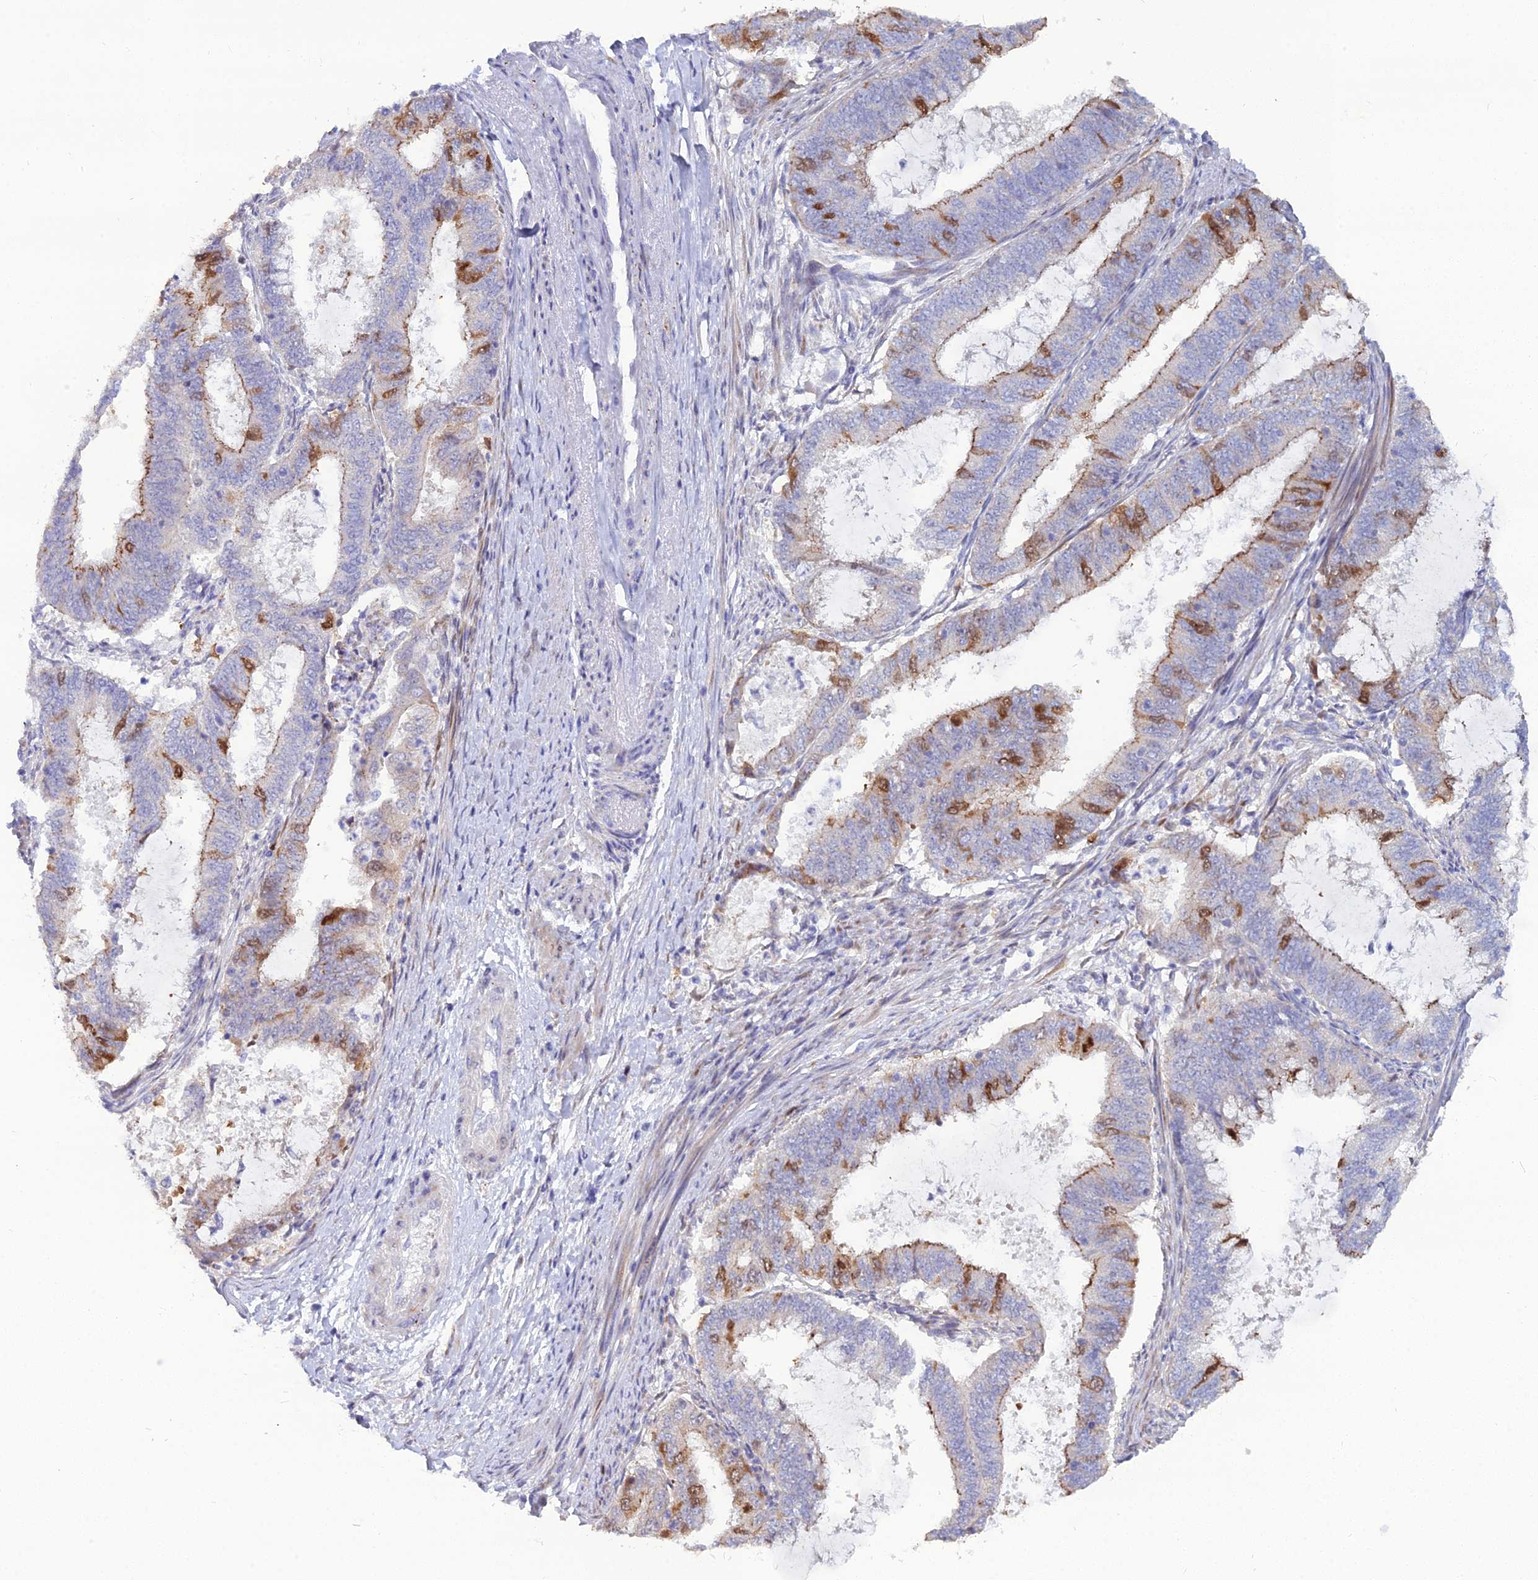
{"staining": {"intensity": "moderate", "quantity": "<25%", "location": "cytoplasmic/membranous,nuclear"}, "tissue": "endometrial cancer", "cell_type": "Tumor cells", "image_type": "cancer", "snomed": [{"axis": "morphology", "description": "Adenocarcinoma, NOS"}, {"axis": "topography", "description": "Endometrium"}], "caption": "Protein staining by immunohistochemistry (IHC) shows moderate cytoplasmic/membranous and nuclear expression in approximately <25% of tumor cells in endometrial adenocarcinoma. (DAB (3,3'-diaminobenzidine) IHC, brown staining for protein, blue staining for nuclei).", "gene": "NUSAP1", "patient": {"sex": "female", "age": 51}}